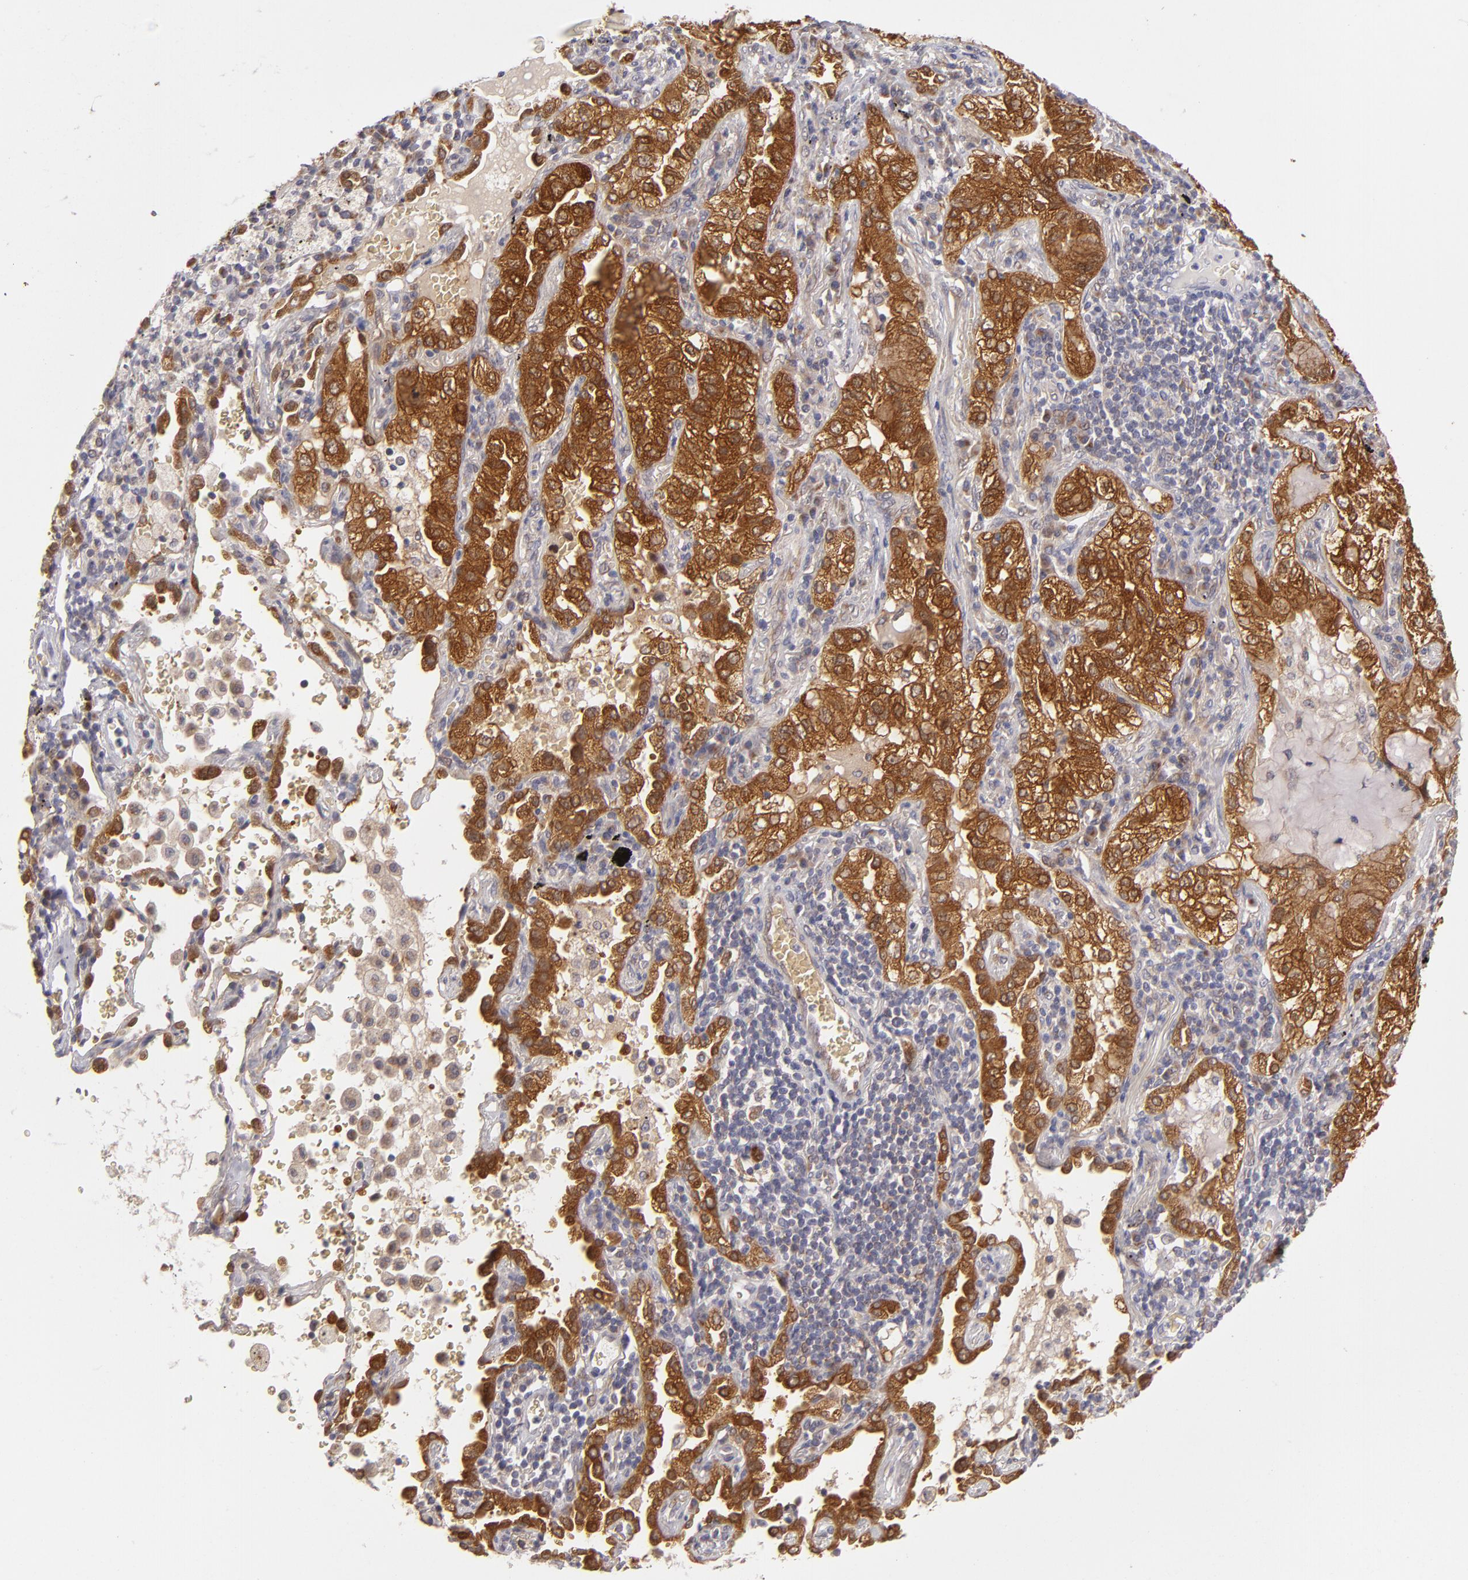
{"staining": {"intensity": "strong", "quantity": ">75%", "location": "cytoplasmic/membranous"}, "tissue": "lung cancer", "cell_type": "Tumor cells", "image_type": "cancer", "snomed": [{"axis": "morphology", "description": "Adenocarcinoma, NOS"}, {"axis": "topography", "description": "Lung"}], "caption": "Protein expression analysis of lung cancer (adenocarcinoma) exhibits strong cytoplasmic/membranous staining in approximately >75% of tumor cells. (Stains: DAB in brown, nuclei in blue, Microscopy: brightfield microscopy at high magnification).", "gene": "SH2D4A", "patient": {"sex": "female", "age": 50}}